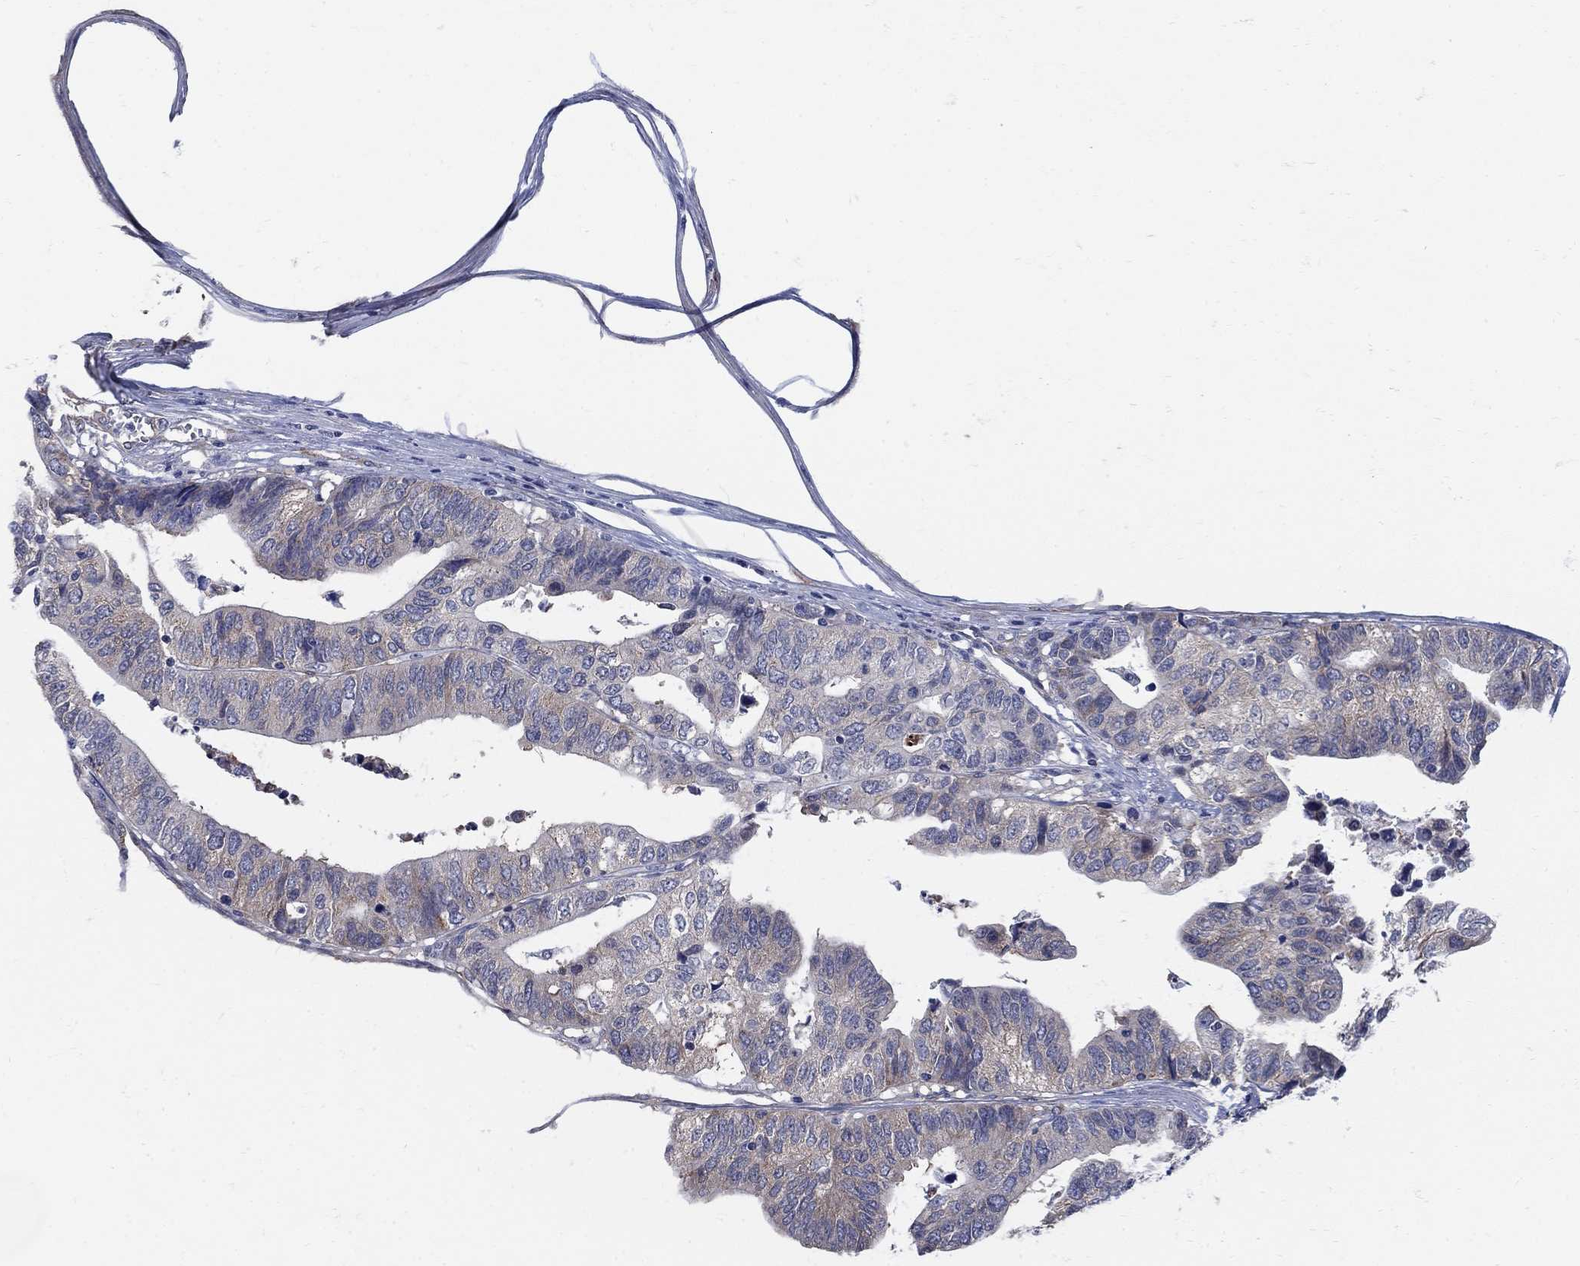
{"staining": {"intensity": "negative", "quantity": "none", "location": "none"}, "tissue": "pancreatic cancer", "cell_type": "Tumor cells", "image_type": "cancer", "snomed": [{"axis": "morphology", "description": "Adenocarcinoma, NOS"}, {"axis": "topography", "description": "Pancreas"}], "caption": "Micrograph shows no significant protein positivity in tumor cells of pancreatic adenocarcinoma.", "gene": "SEPTIN8", "patient": {"sex": "female", "age": 47}}